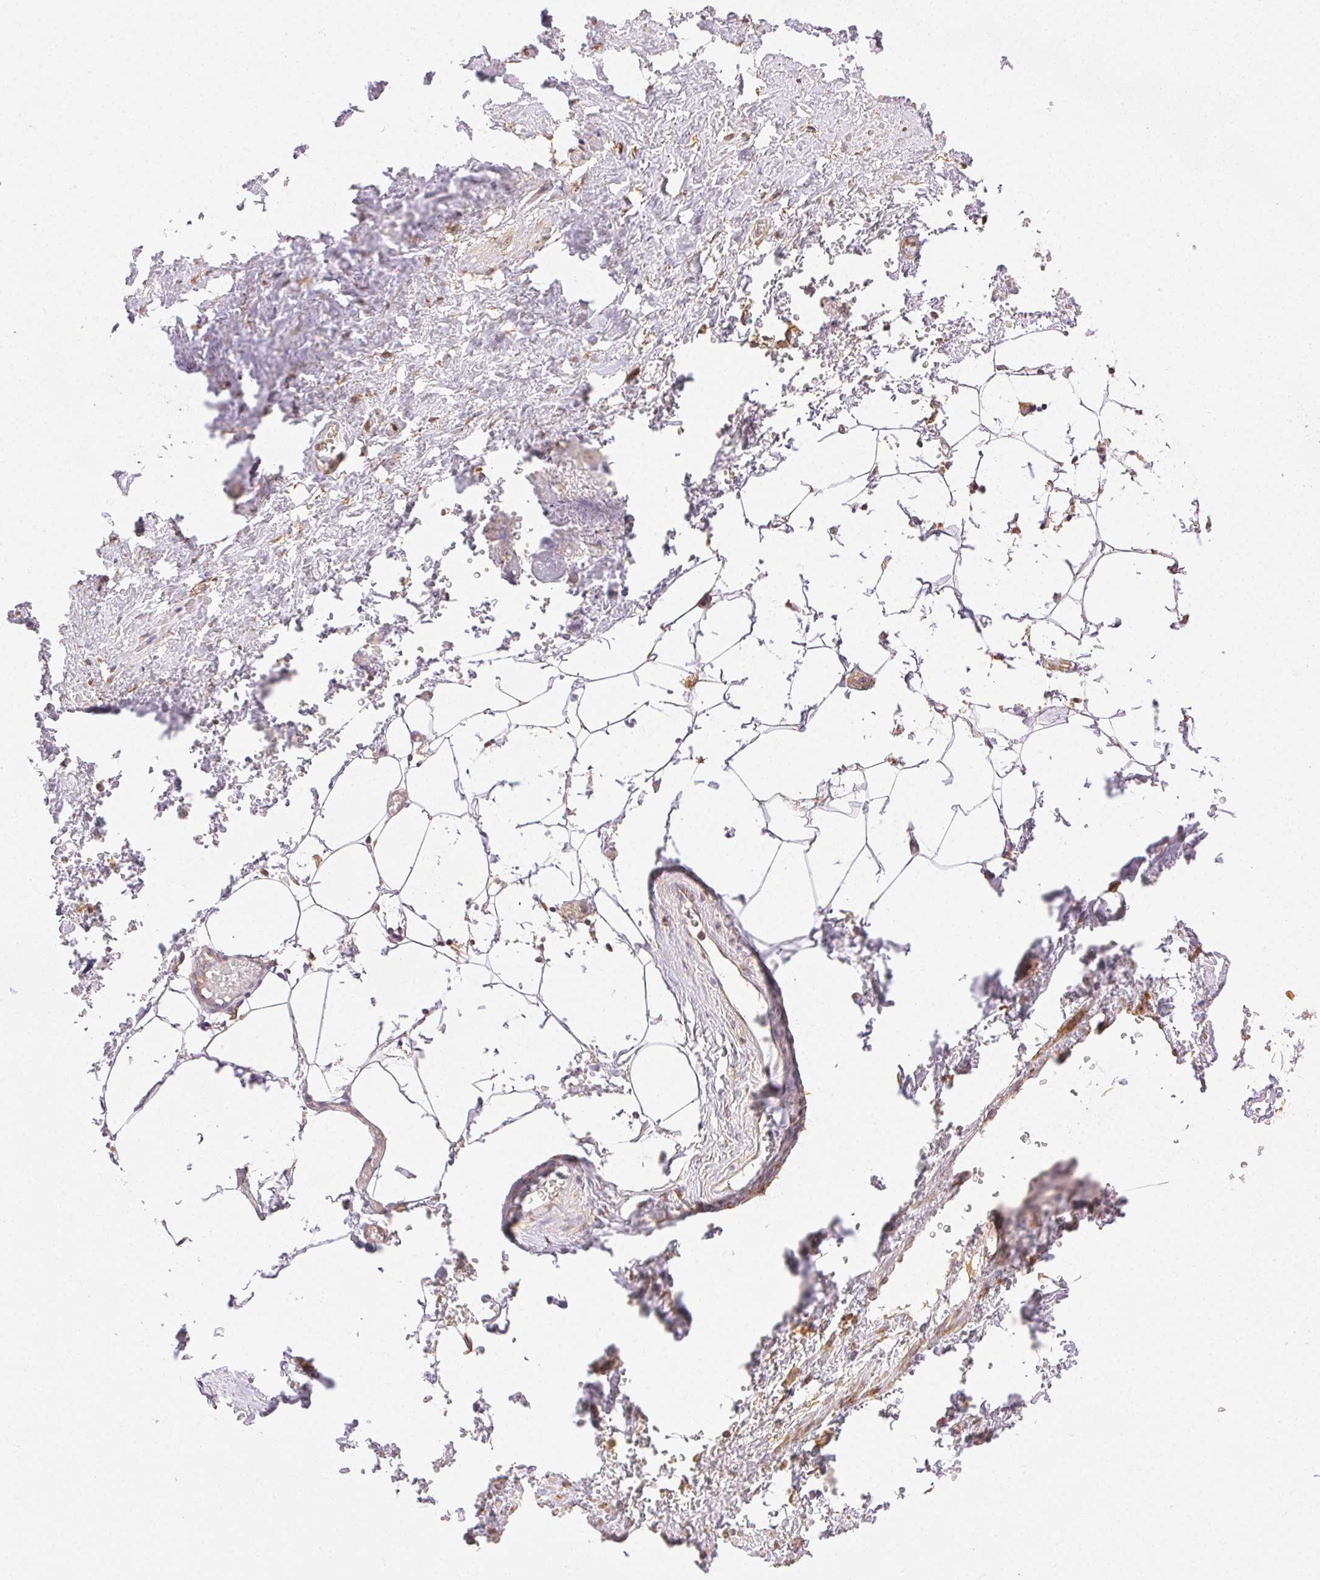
{"staining": {"intensity": "negative", "quantity": "none", "location": "none"}, "tissue": "adipose tissue", "cell_type": "Adipocytes", "image_type": "normal", "snomed": [{"axis": "morphology", "description": "Normal tissue, NOS"}, {"axis": "topography", "description": "Prostate"}, {"axis": "topography", "description": "Peripheral nerve tissue"}], "caption": "The immunohistochemistry photomicrograph has no significant positivity in adipocytes of adipose tissue. The staining was performed using DAB (3,3'-diaminobenzidine) to visualize the protein expression in brown, while the nuclei were stained in blue with hematoxylin (Magnification: 20x).", "gene": "ENTREP1", "patient": {"sex": "male", "age": 55}}